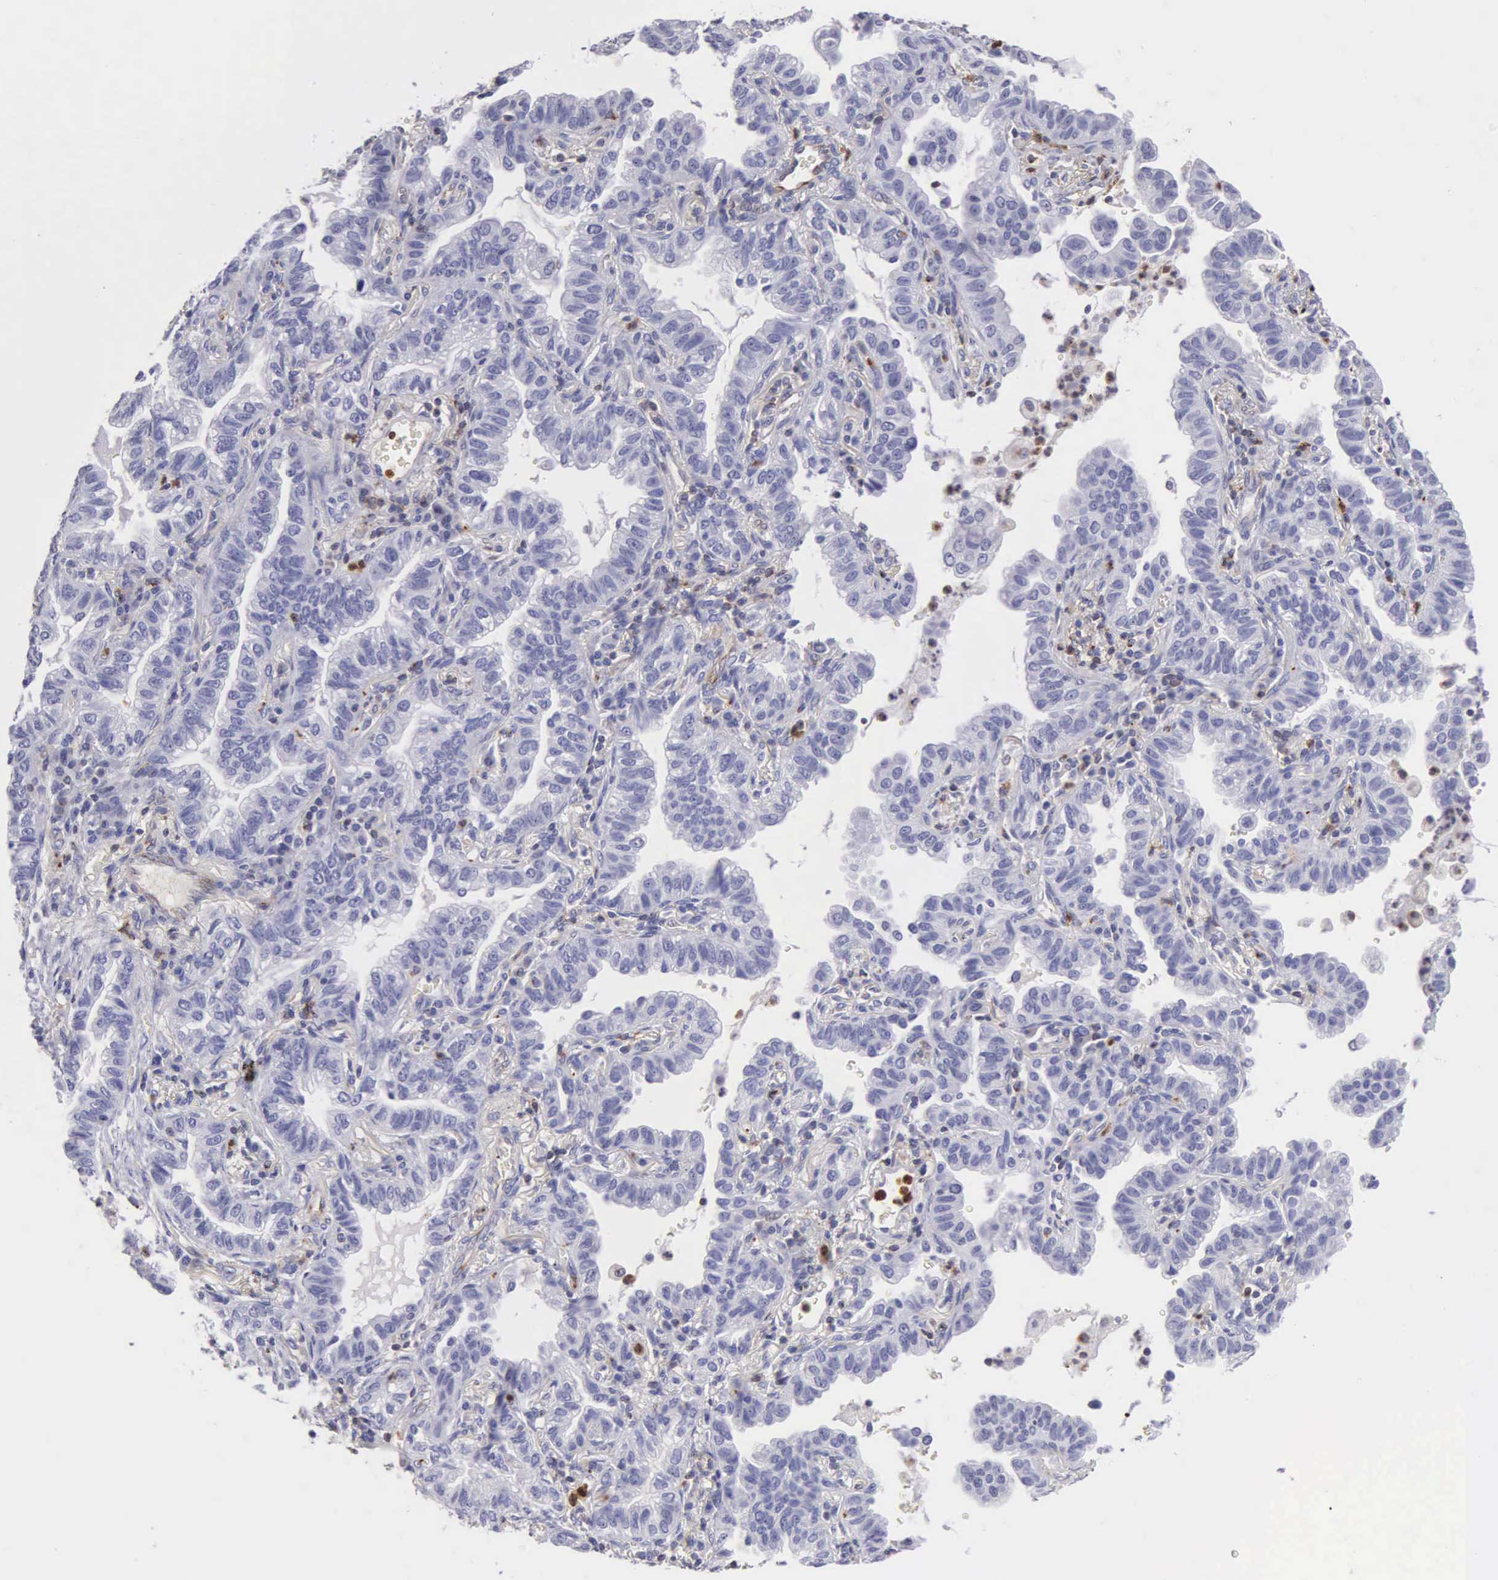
{"staining": {"intensity": "negative", "quantity": "none", "location": "none"}, "tissue": "lung cancer", "cell_type": "Tumor cells", "image_type": "cancer", "snomed": [{"axis": "morphology", "description": "Adenocarcinoma, NOS"}, {"axis": "topography", "description": "Lung"}], "caption": "The micrograph exhibits no significant staining in tumor cells of lung adenocarcinoma. (Brightfield microscopy of DAB (3,3'-diaminobenzidine) immunohistochemistry (IHC) at high magnification).", "gene": "SRGN", "patient": {"sex": "female", "age": 50}}